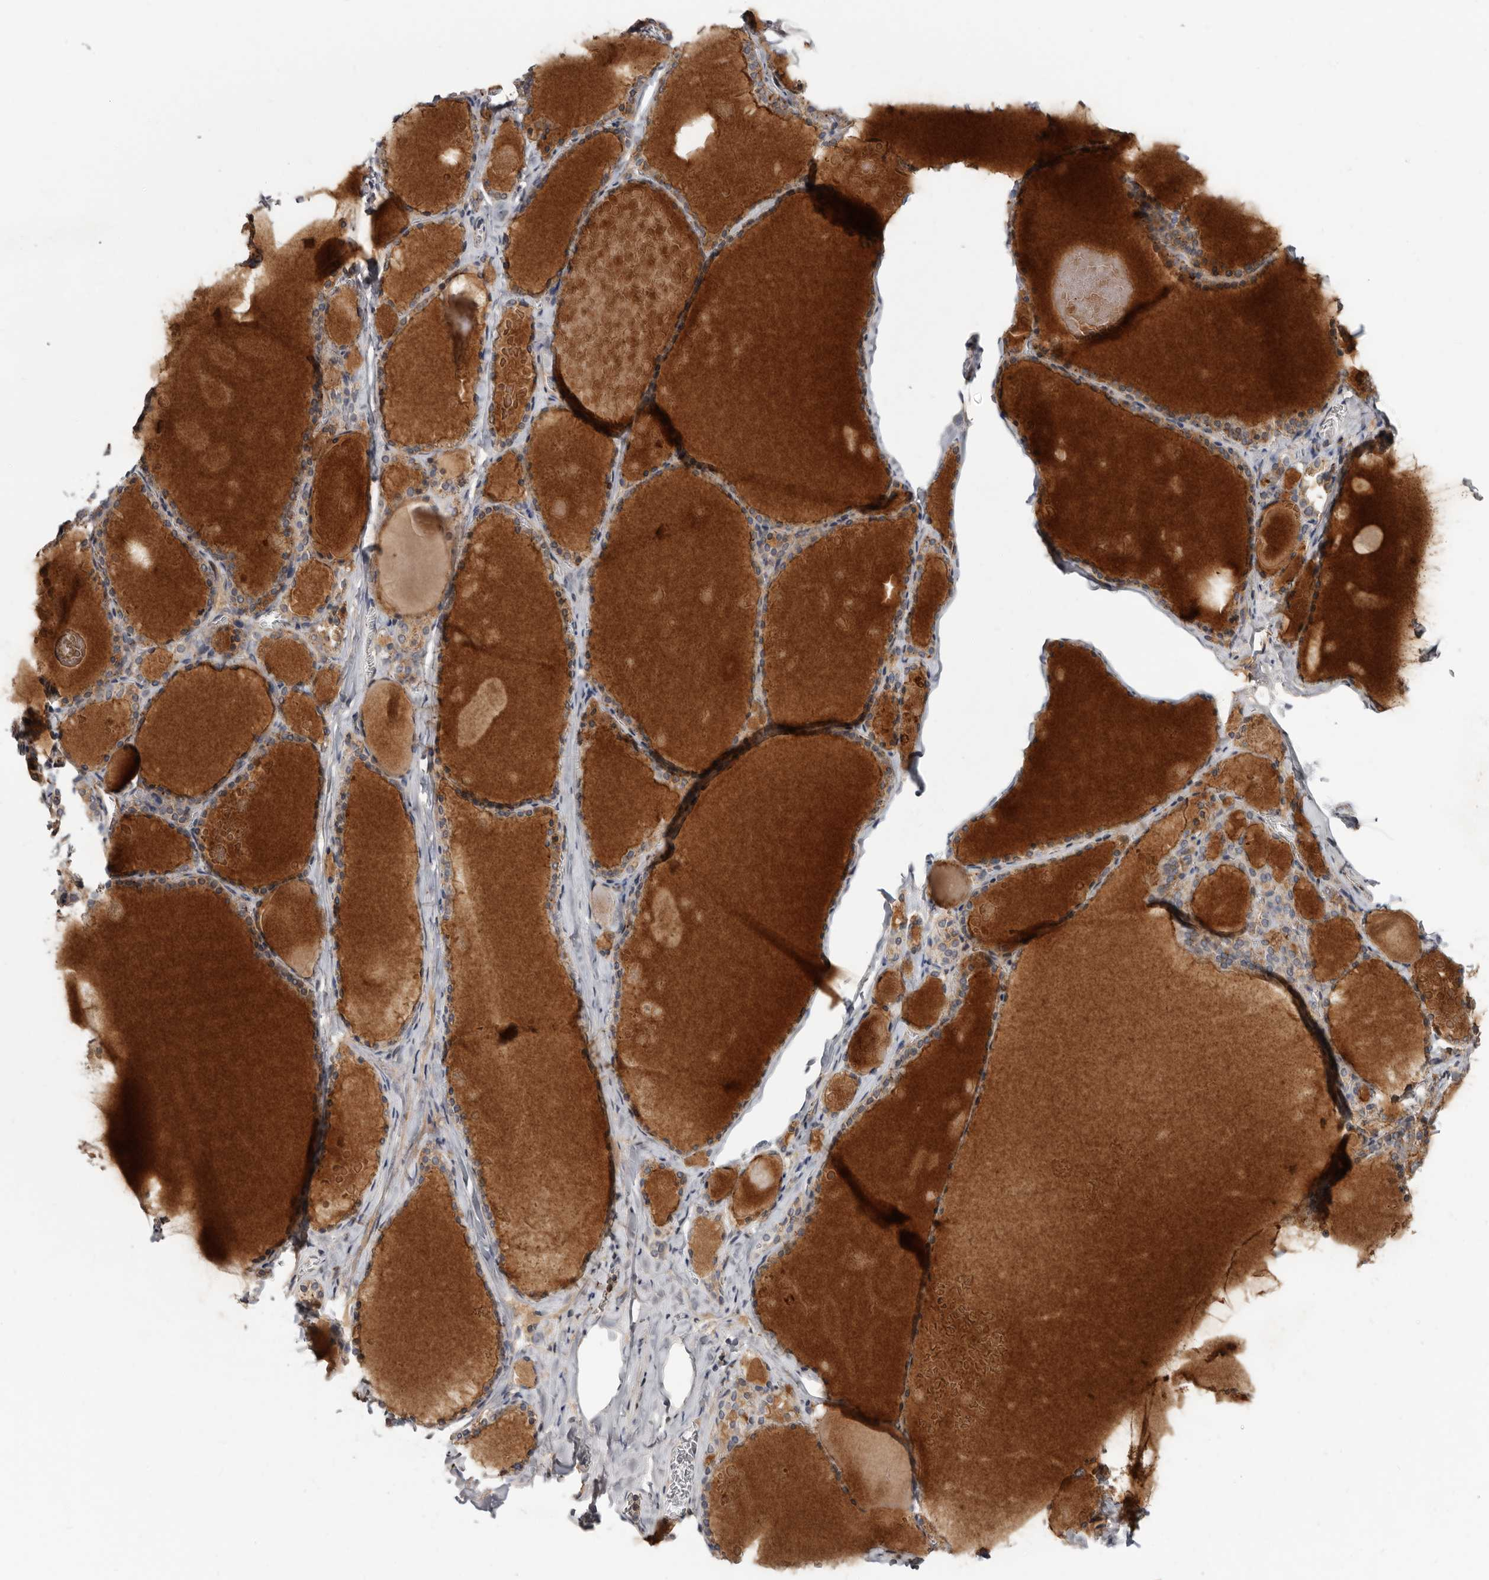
{"staining": {"intensity": "weak", "quantity": "<25%", "location": "cytoplasmic/membranous"}, "tissue": "thyroid gland", "cell_type": "Glandular cells", "image_type": "normal", "snomed": [{"axis": "morphology", "description": "Normal tissue, NOS"}, {"axis": "topography", "description": "Thyroid gland"}], "caption": "Immunohistochemistry of benign human thyroid gland exhibits no positivity in glandular cells.", "gene": "KIF26B", "patient": {"sex": "male", "age": 56}}